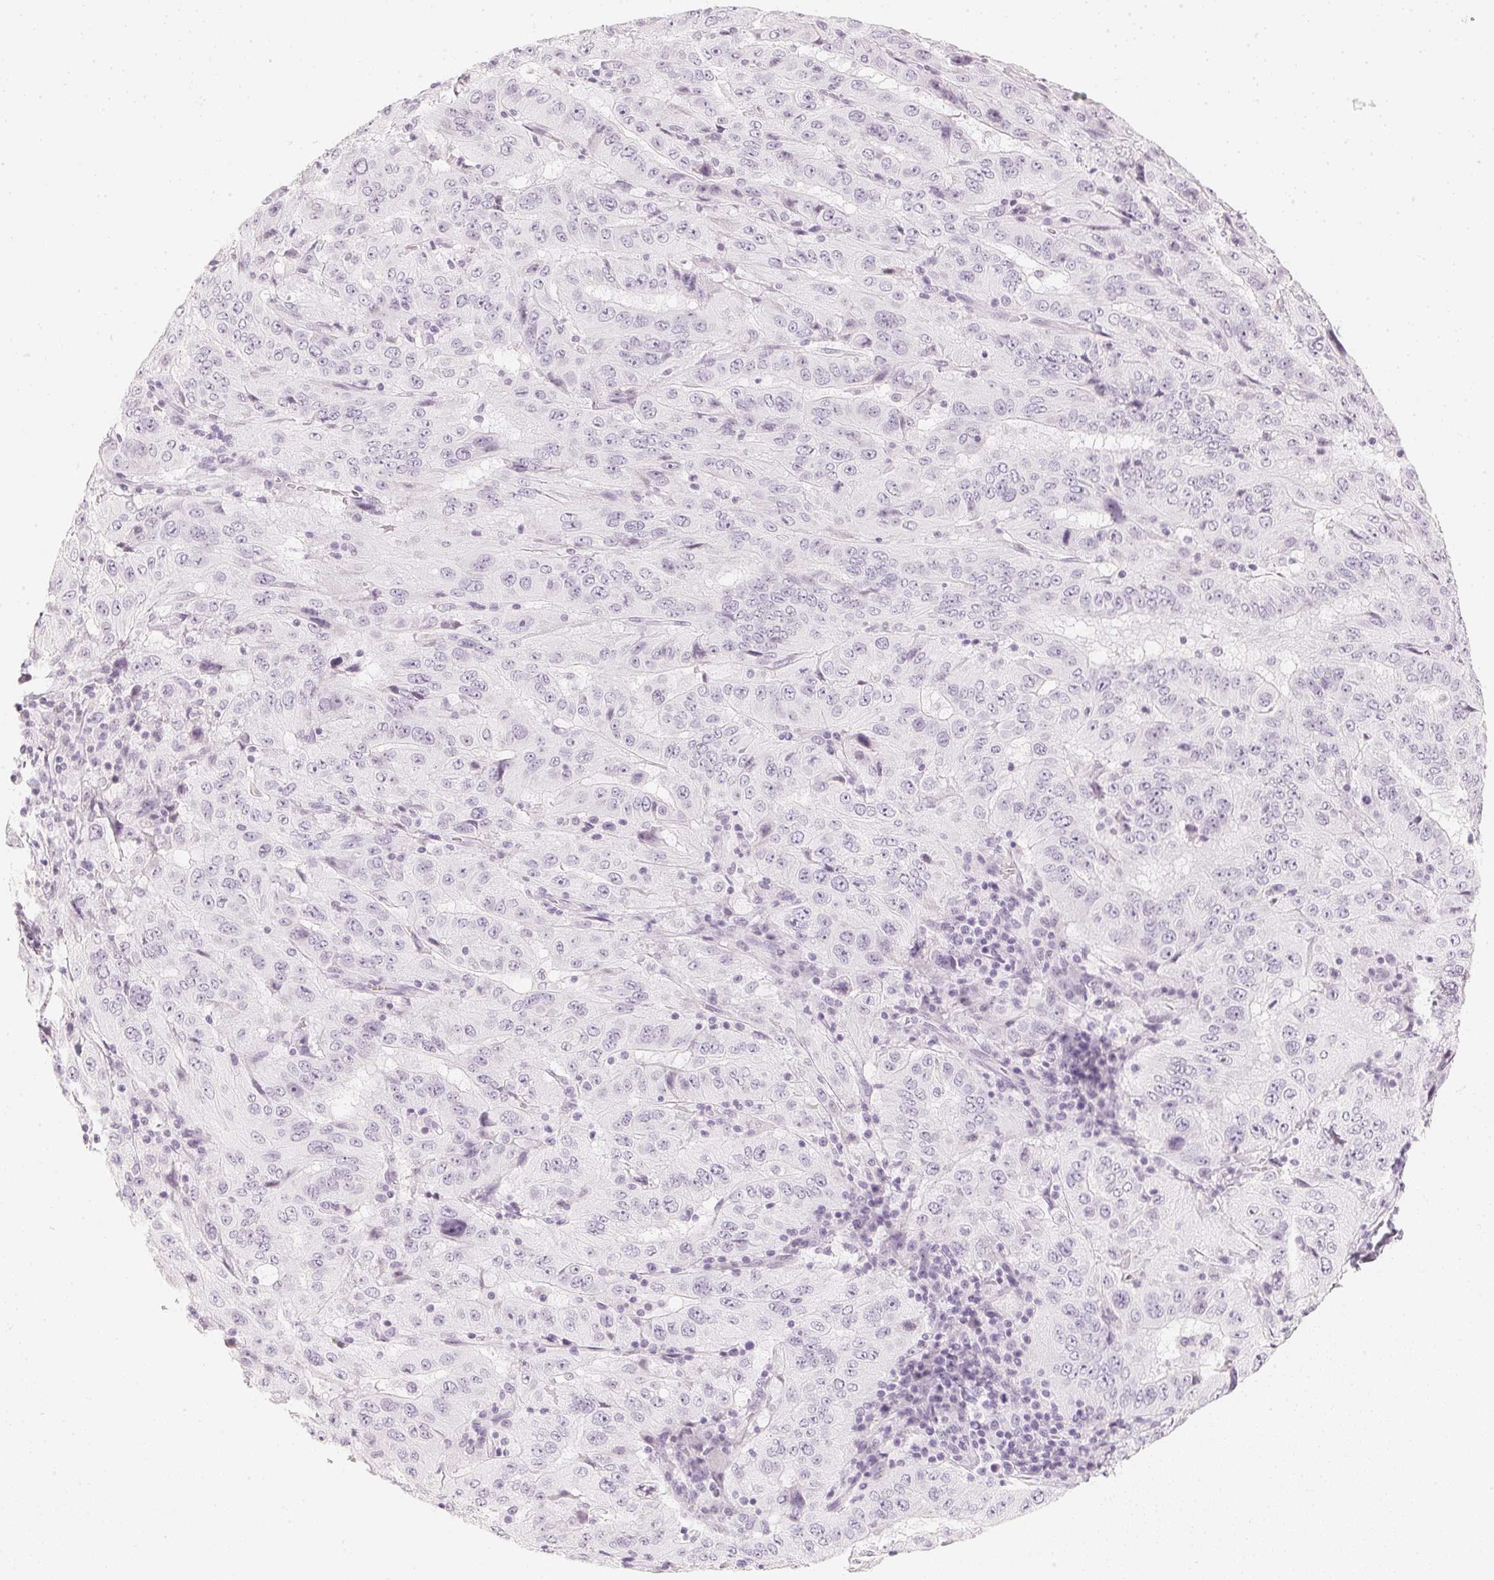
{"staining": {"intensity": "negative", "quantity": "none", "location": "none"}, "tissue": "pancreatic cancer", "cell_type": "Tumor cells", "image_type": "cancer", "snomed": [{"axis": "morphology", "description": "Adenocarcinoma, NOS"}, {"axis": "topography", "description": "Pancreas"}], "caption": "Immunohistochemistry image of human adenocarcinoma (pancreatic) stained for a protein (brown), which demonstrates no expression in tumor cells.", "gene": "SLC22A8", "patient": {"sex": "male", "age": 63}}